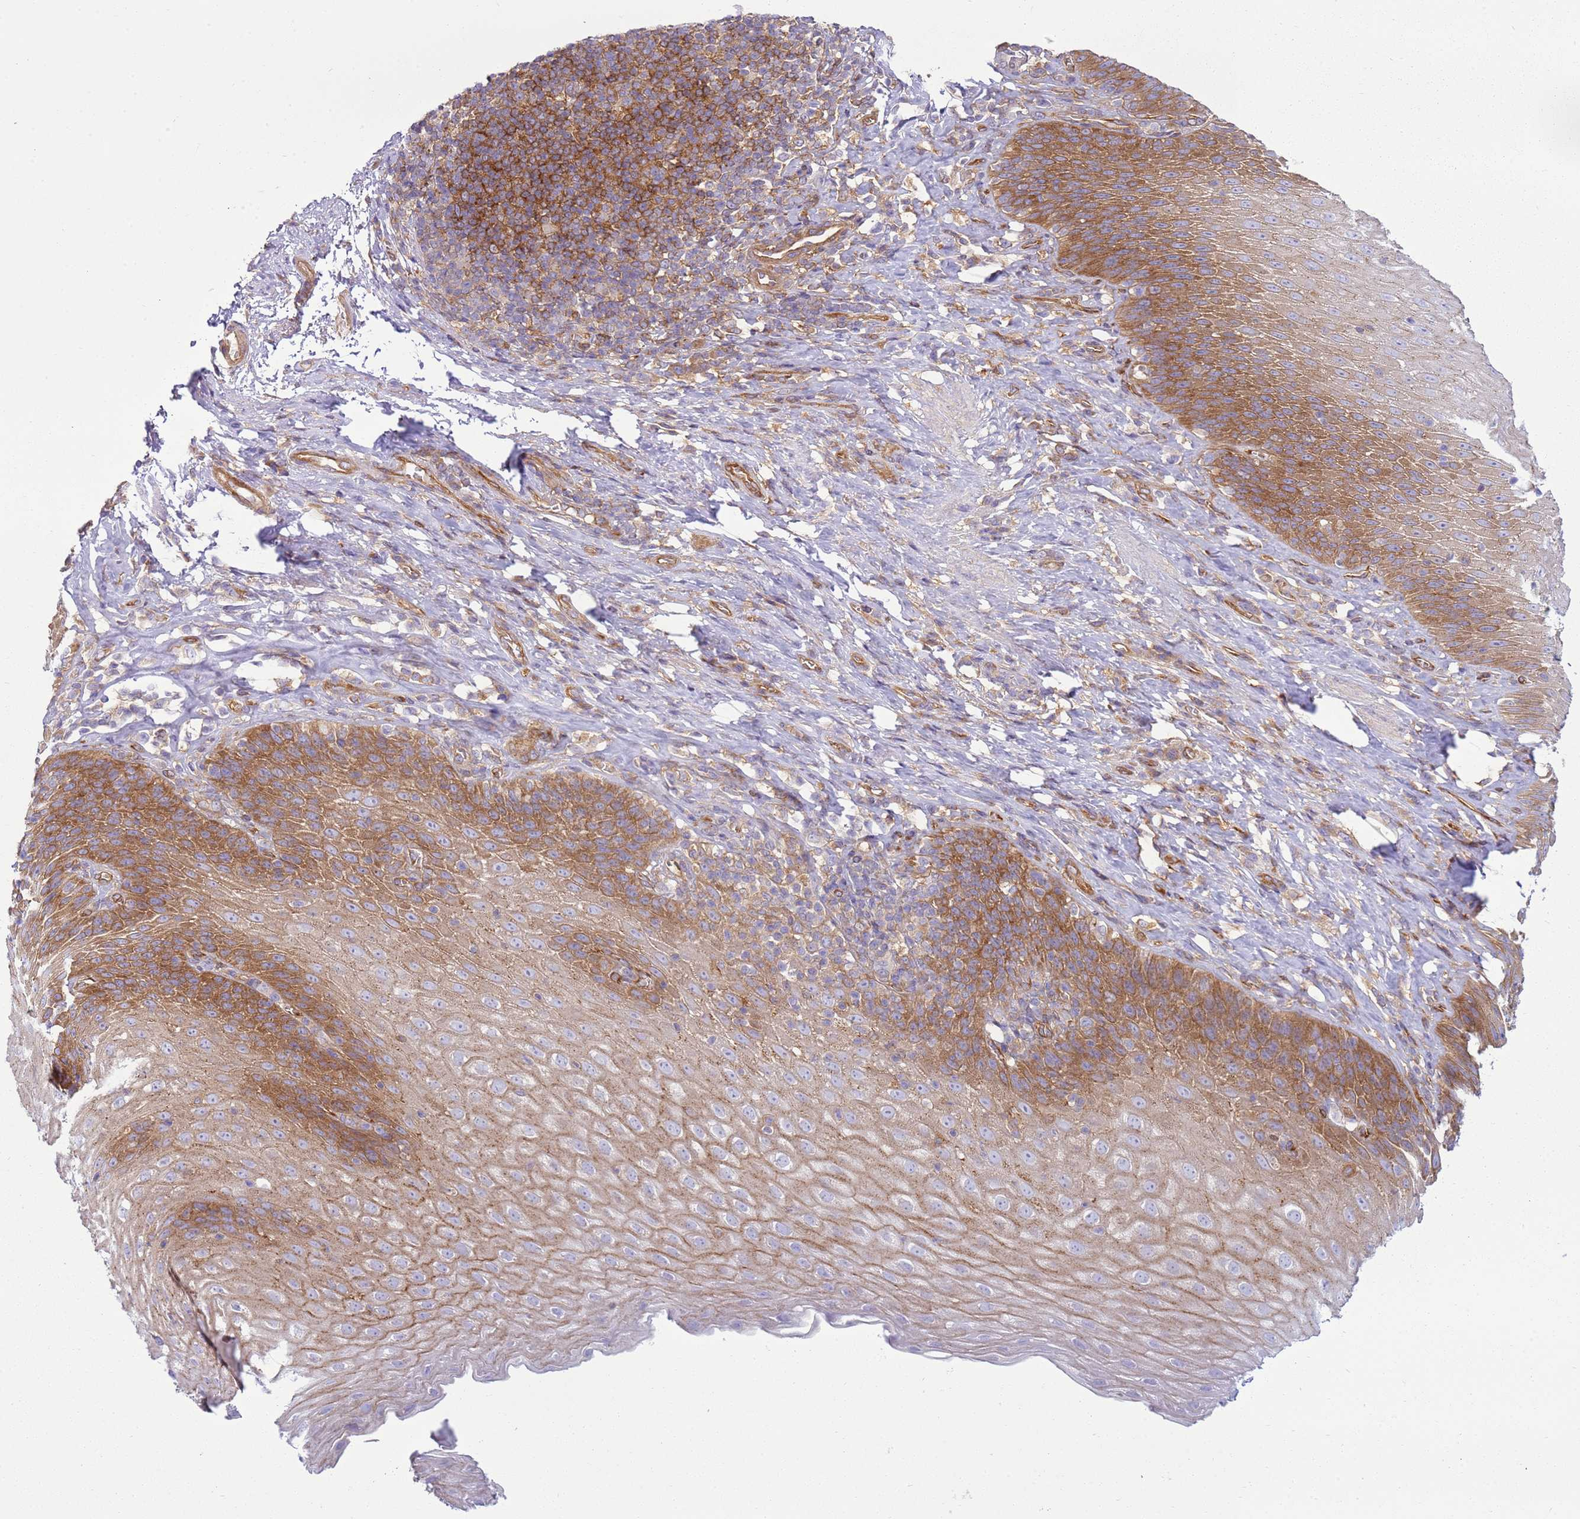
{"staining": {"intensity": "moderate", "quantity": "25%-75%", "location": "cytoplasmic/membranous"}, "tissue": "esophagus", "cell_type": "Squamous epithelial cells", "image_type": "normal", "snomed": [{"axis": "morphology", "description": "Normal tissue, NOS"}, {"axis": "topography", "description": "Esophagus"}], "caption": "Immunohistochemistry histopathology image of unremarkable human esophagus stained for a protein (brown), which demonstrates medium levels of moderate cytoplasmic/membranous positivity in about 25%-75% of squamous epithelial cells.", "gene": "SNX21", "patient": {"sex": "female", "age": 61}}